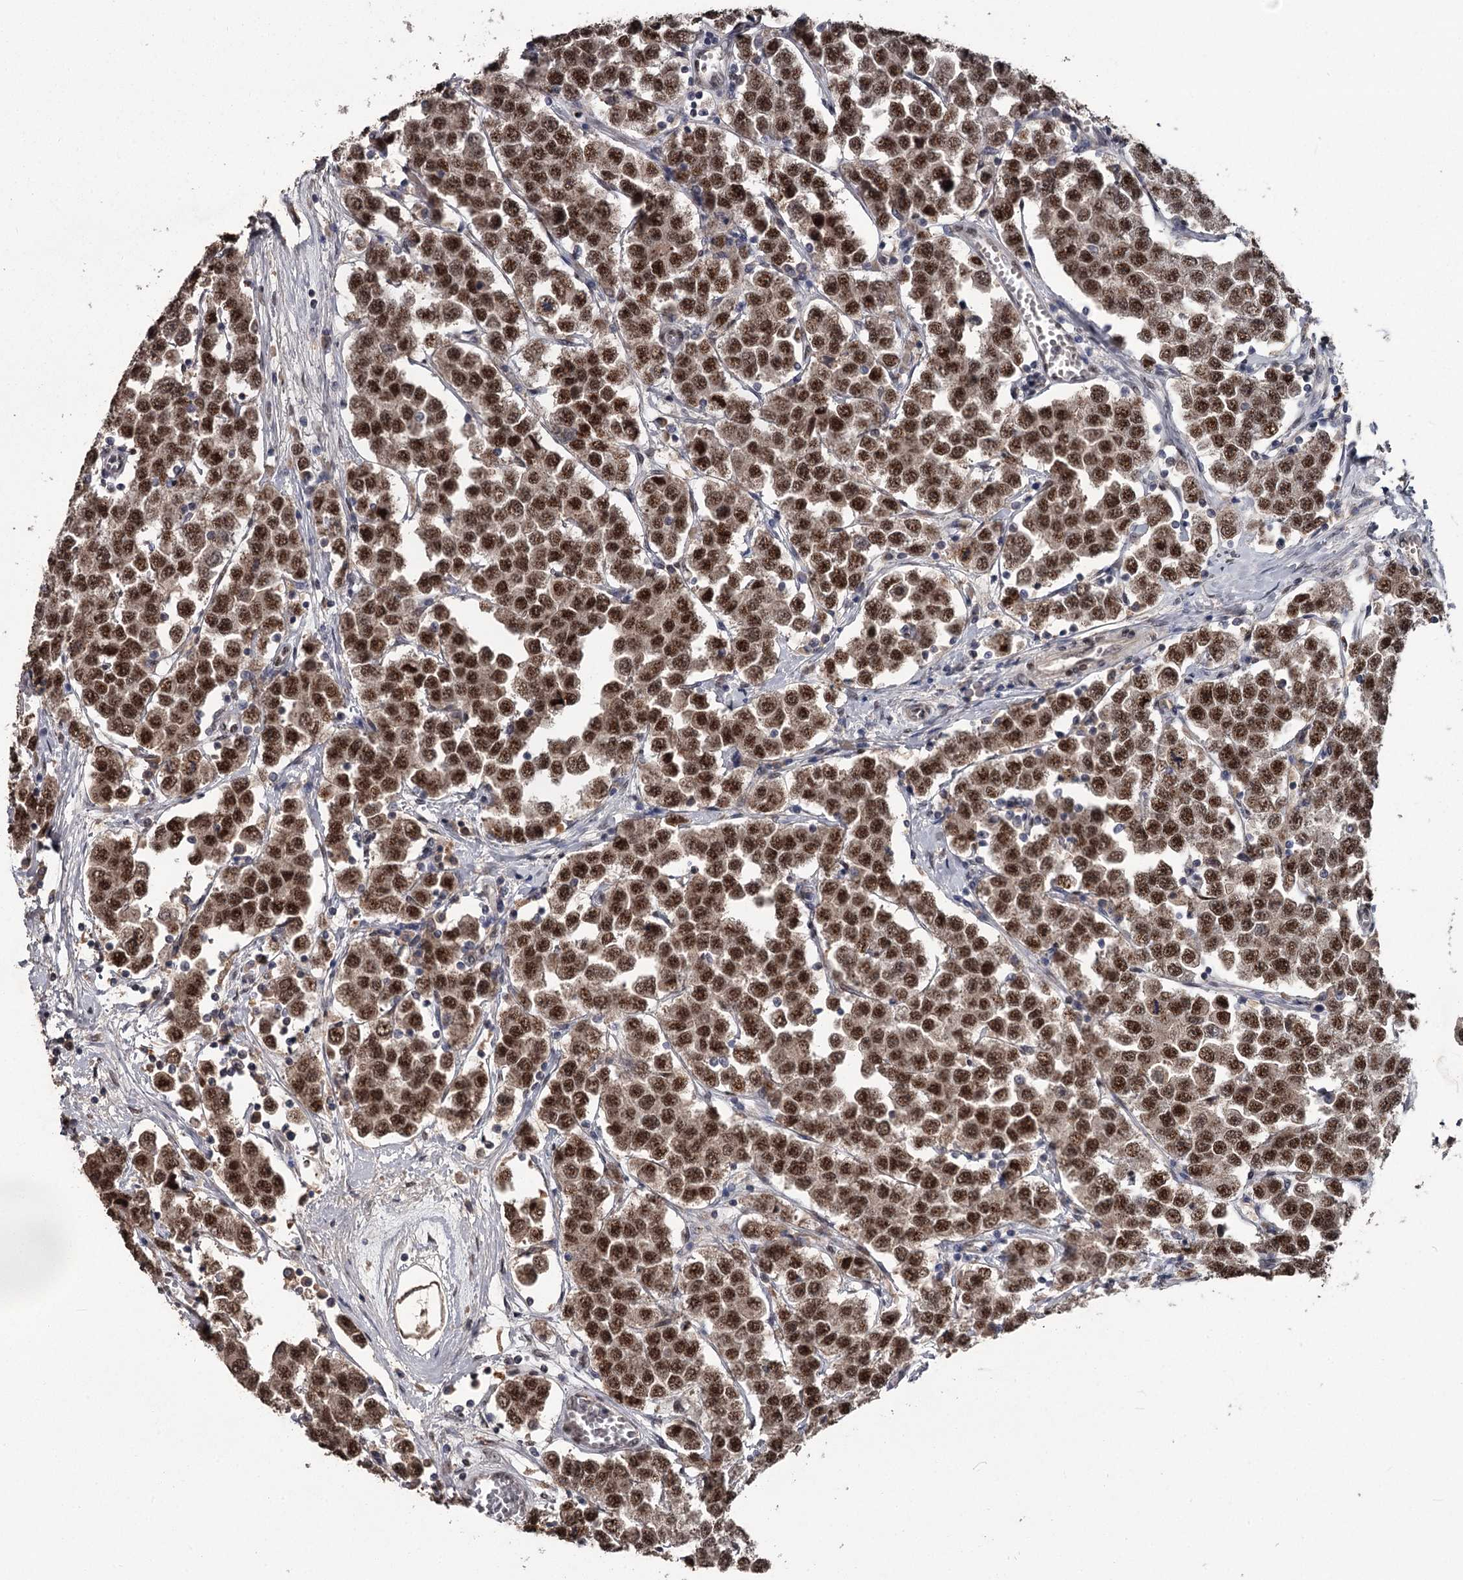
{"staining": {"intensity": "moderate", "quantity": ">75%", "location": "nuclear"}, "tissue": "testis cancer", "cell_type": "Tumor cells", "image_type": "cancer", "snomed": [{"axis": "morphology", "description": "Seminoma, NOS"}, {"axis": "topography", "description": "Testis"}], "caption": "High-magnification brightfield microscopy of testis cancer stained with DAB (3,3'-diaminobenzidine) (brown) and counterstained with hematoxylin (blue). tumor cells exhibit moderate nuclear expression is appreciated in about>75% of cells.", "gene": "PRPF40B", "patient": {"sex": "male", "age": 28}}